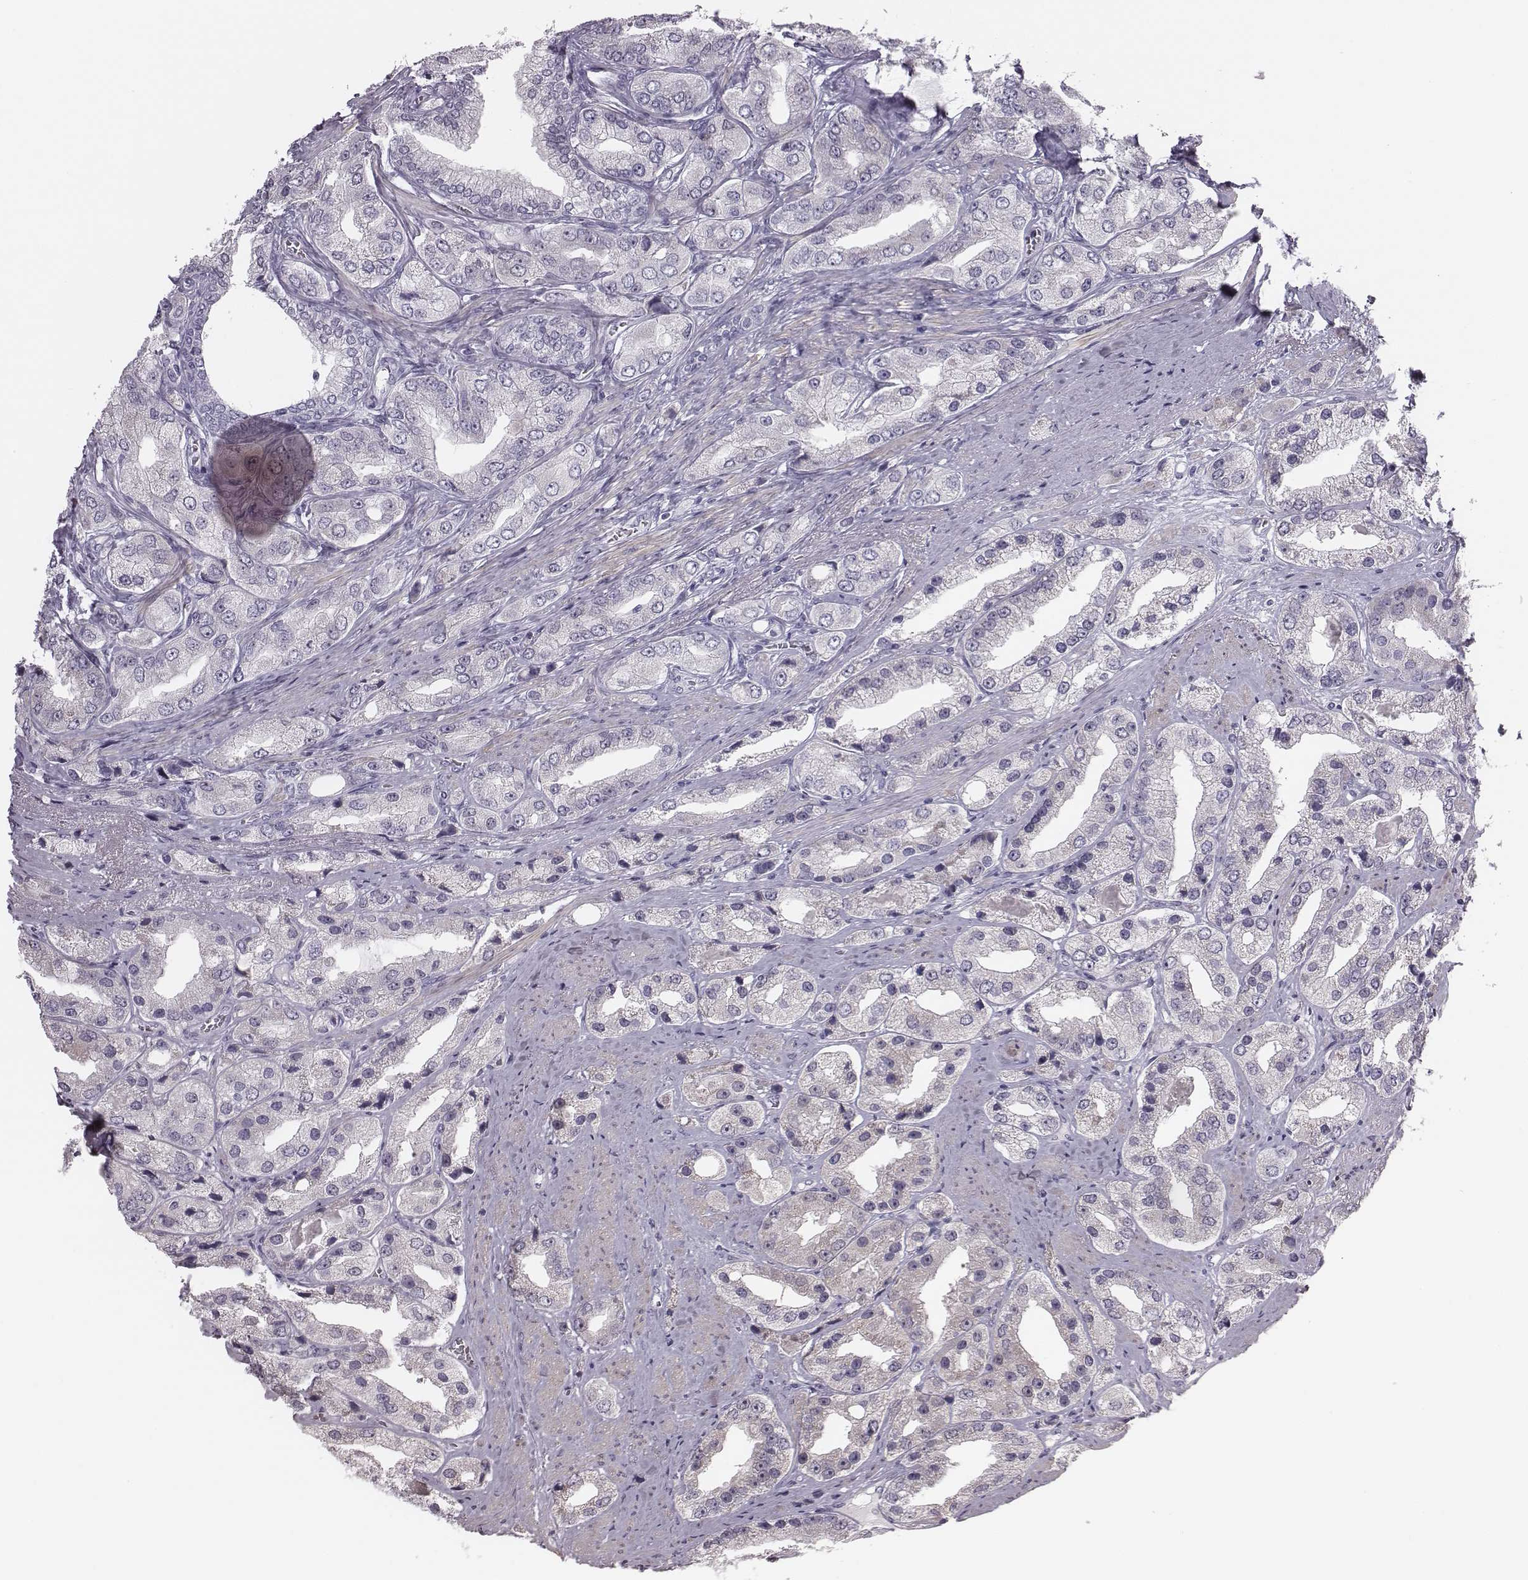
{"staining": {"intensity": "negative", "quantity": "none", "location": "none"}, "tissue": "prostate cancer", "cell_type": "Tumor cells", "image_type": "cancer", "snomed": [{"axis": "morphology", "description": "Adenocarcinoma, Low grade"}, {"axis": "topography", "description": "Prostate"}], "caption": "Immunohistochemistry histopathology image of neoplastic tissue: prostate cancer (low-grade adenocarcinoma) stained with DAB (3,3'-diaminobenzidine) displays no significant protein staining in tumor cells. (Immunohistochemistry, brightfield microscopy, high magnification).", "gene": "CRISP1", "patient": {"sex": "male", "age": 69}}